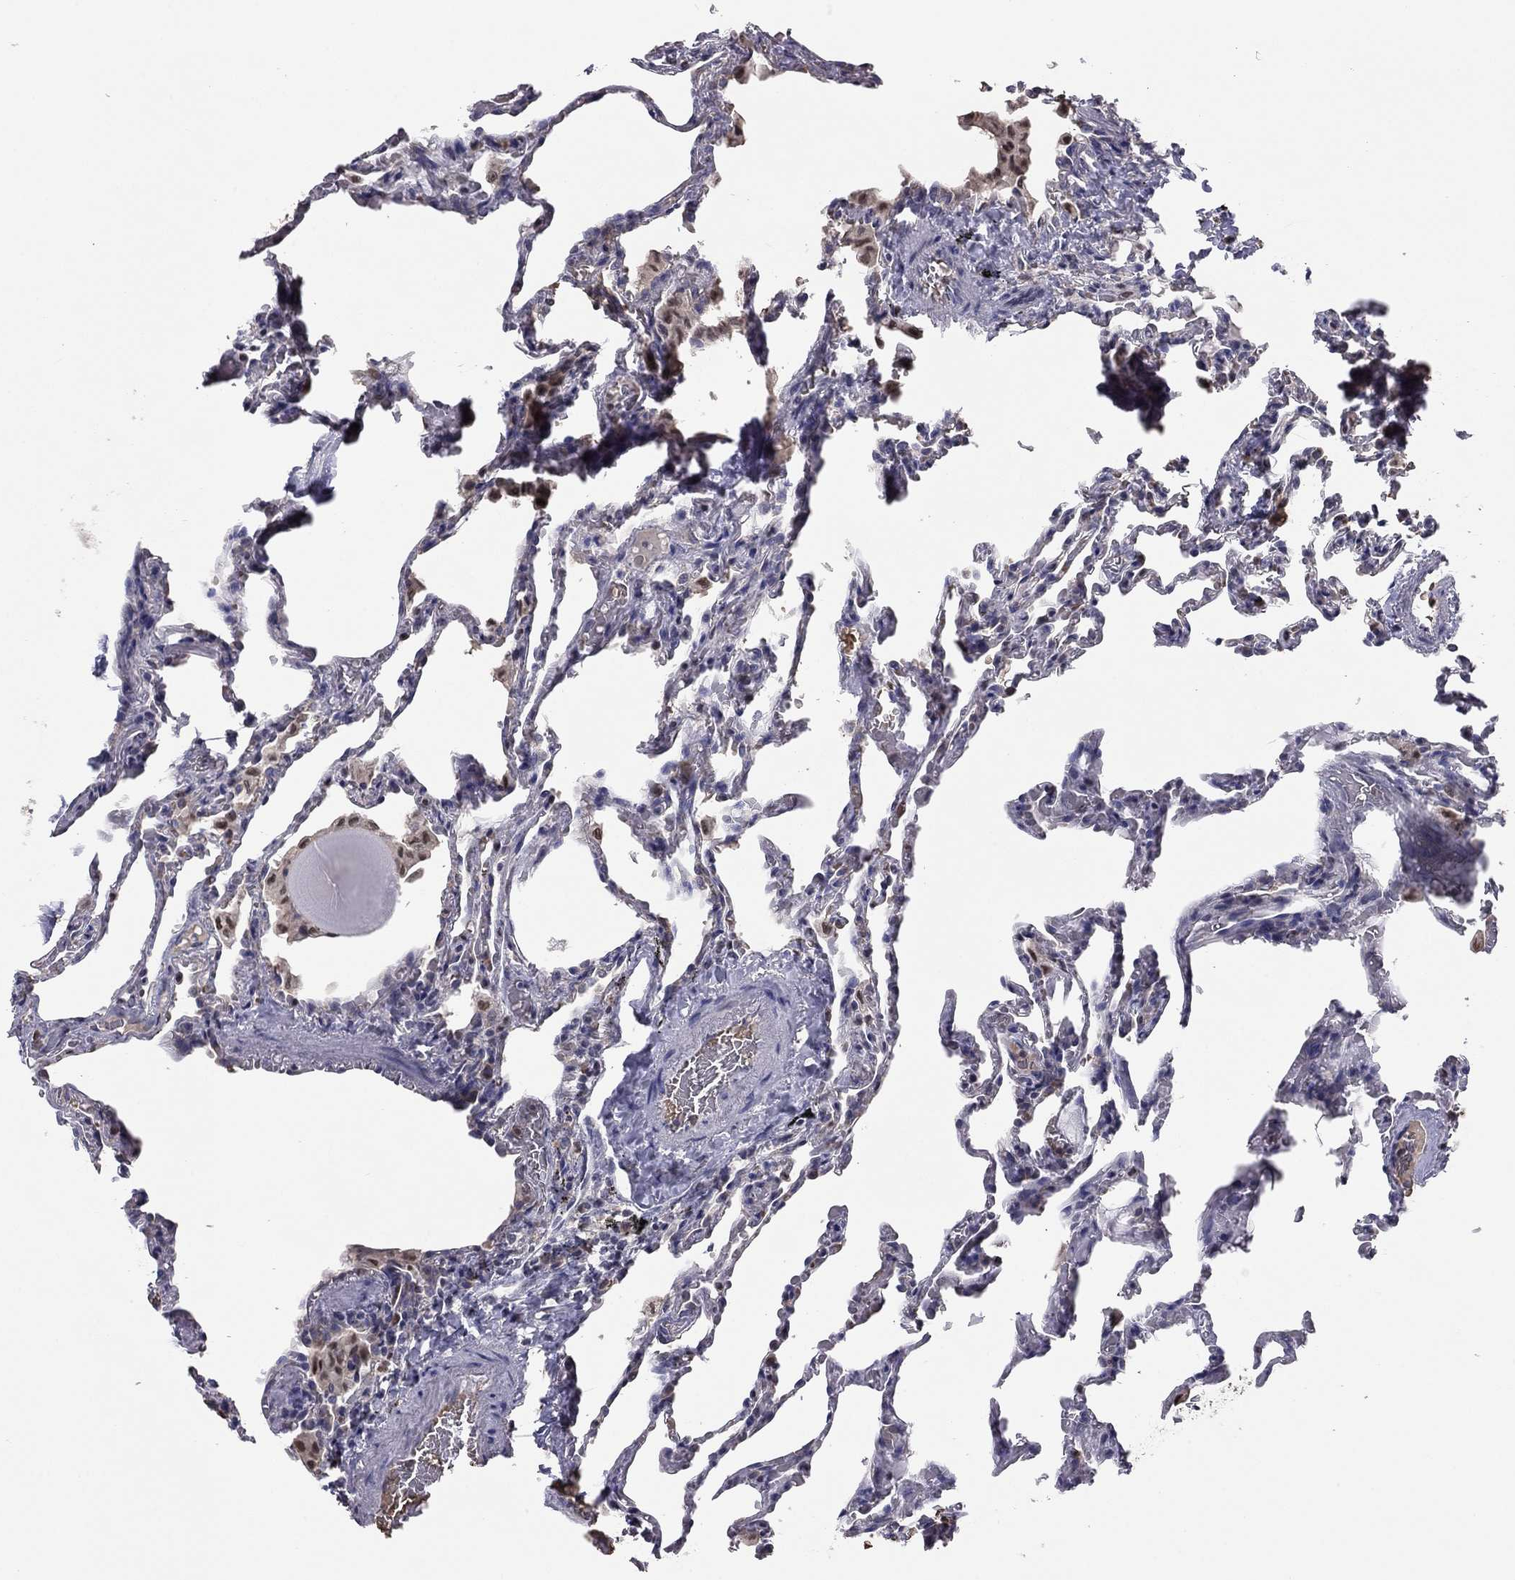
{"staining": {"intensity": "negative", "quantity": "none", "location": "none"}, "tissue": "lung", "cell_type": "Alveolar cells", "image_type": "normal", "snomed": [{"axis": "morphology", "description": "Normal tissue, NOS"}, {"axis": "topography", "description": "Lung"}], "caption": "IHC histopathology image of benign human lung stained for a protein (brown), which shows no expression in alveolar cells.", "gene": "HSPB2", "patient": {"sex": "female", "age": 43}}